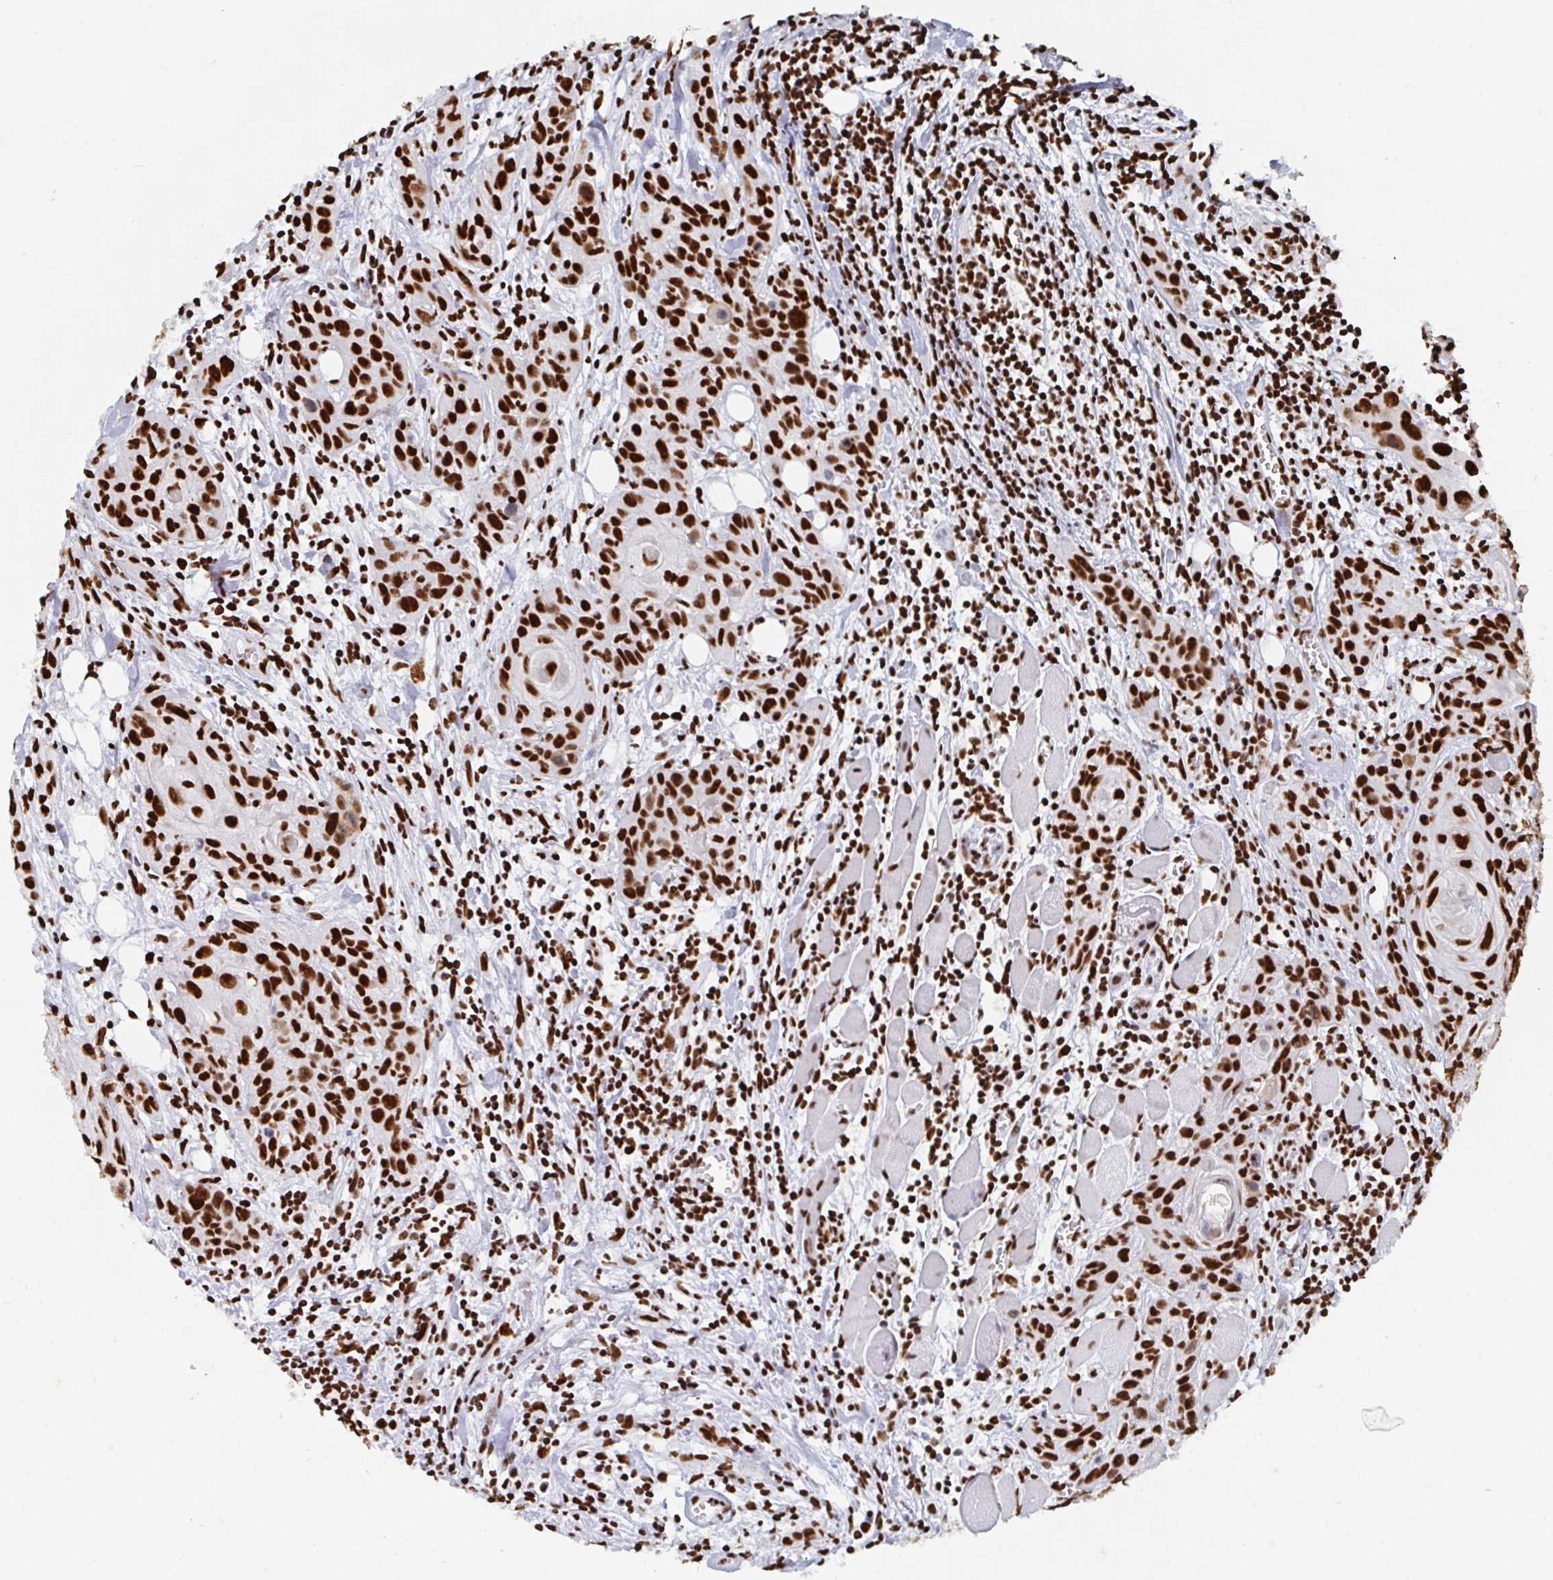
{"staining": {"intensity": "strong", "quantity": ">75%", "location": "nuclear"}, "tissue": "head and neck cancer", "cell_type": "Tumor cells", "image_type": "cancer", "snomed": [{"axis": "morphology", "description": "Squamous cell carcinoma, NOS"}, {"axis": "topography", "description": "Oral tissue"}, {"axis": "topography", "description": "Head-Neck"}], "caption": "Immunohistochemistry (IHC) micrograph of neoplastic tissue: human head and neck squamous cell carcinoma stained using immunohistochemistry (IHC) demonstrates high levels of strong protein expression localized specifically in the nuclear of tumor cells, appearing as a nuclear brown color.", "gene": "EWSR1", "patient": {"sex": "male", "age": 58}}